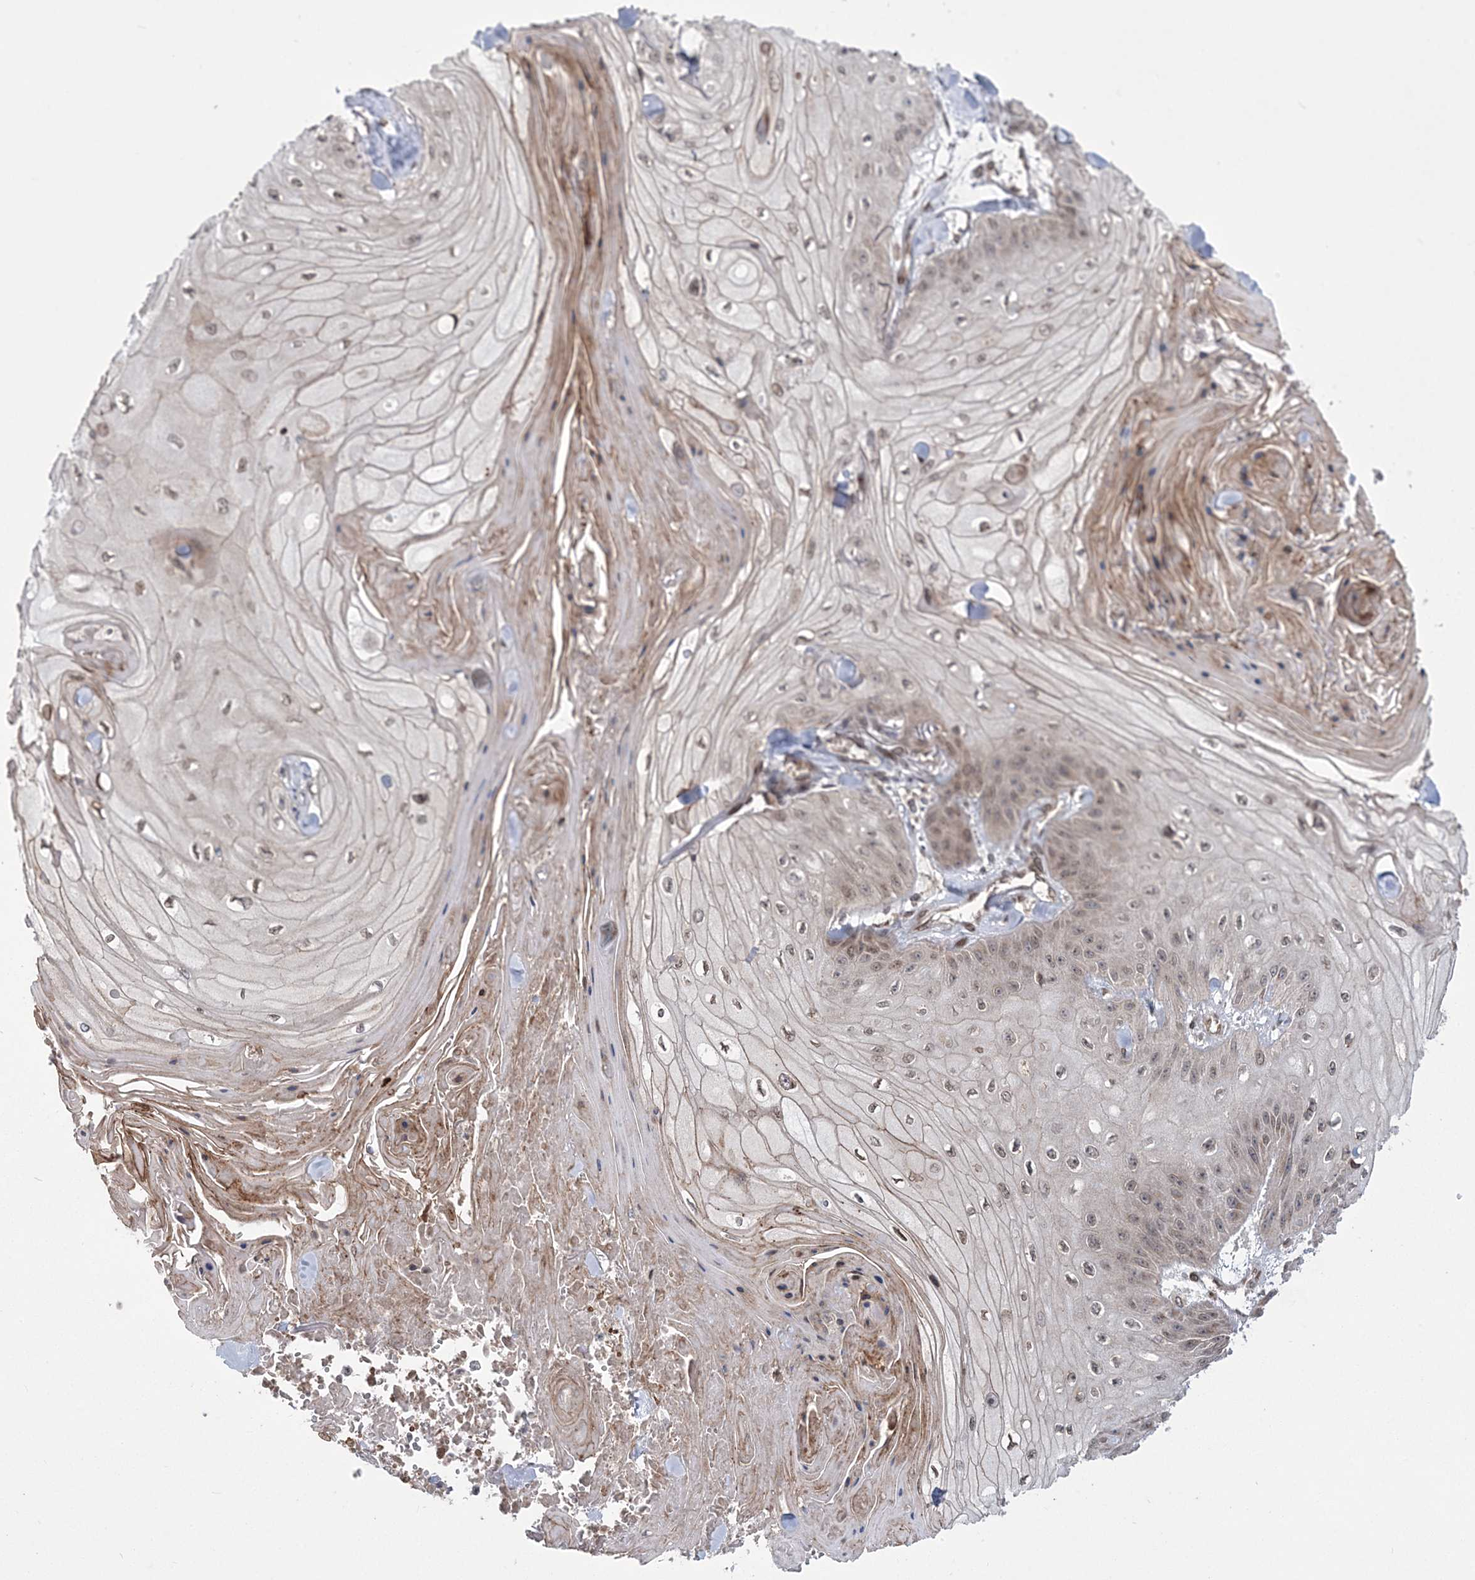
{"staining": {"intensity": "weak", "quantity": ">75%", "location": "nuclear"}, "tissue": "skin cancer", "cell_type": "Tumor cells", "image_type": "cancer", "snomed": [{"axis": "morphology", "description": "Squamous cell carcinoma, NOS"}, {"axis": "topography", "description": "Skin"}], "caption": "Immunohistochemistry (IHC) of skin cancer demonstrates low levels of weak nuclear positivity in approximately >75% of tumor cells.", "gene": "DNAJC27", "patient": {"sex": "male", "age": 74}}